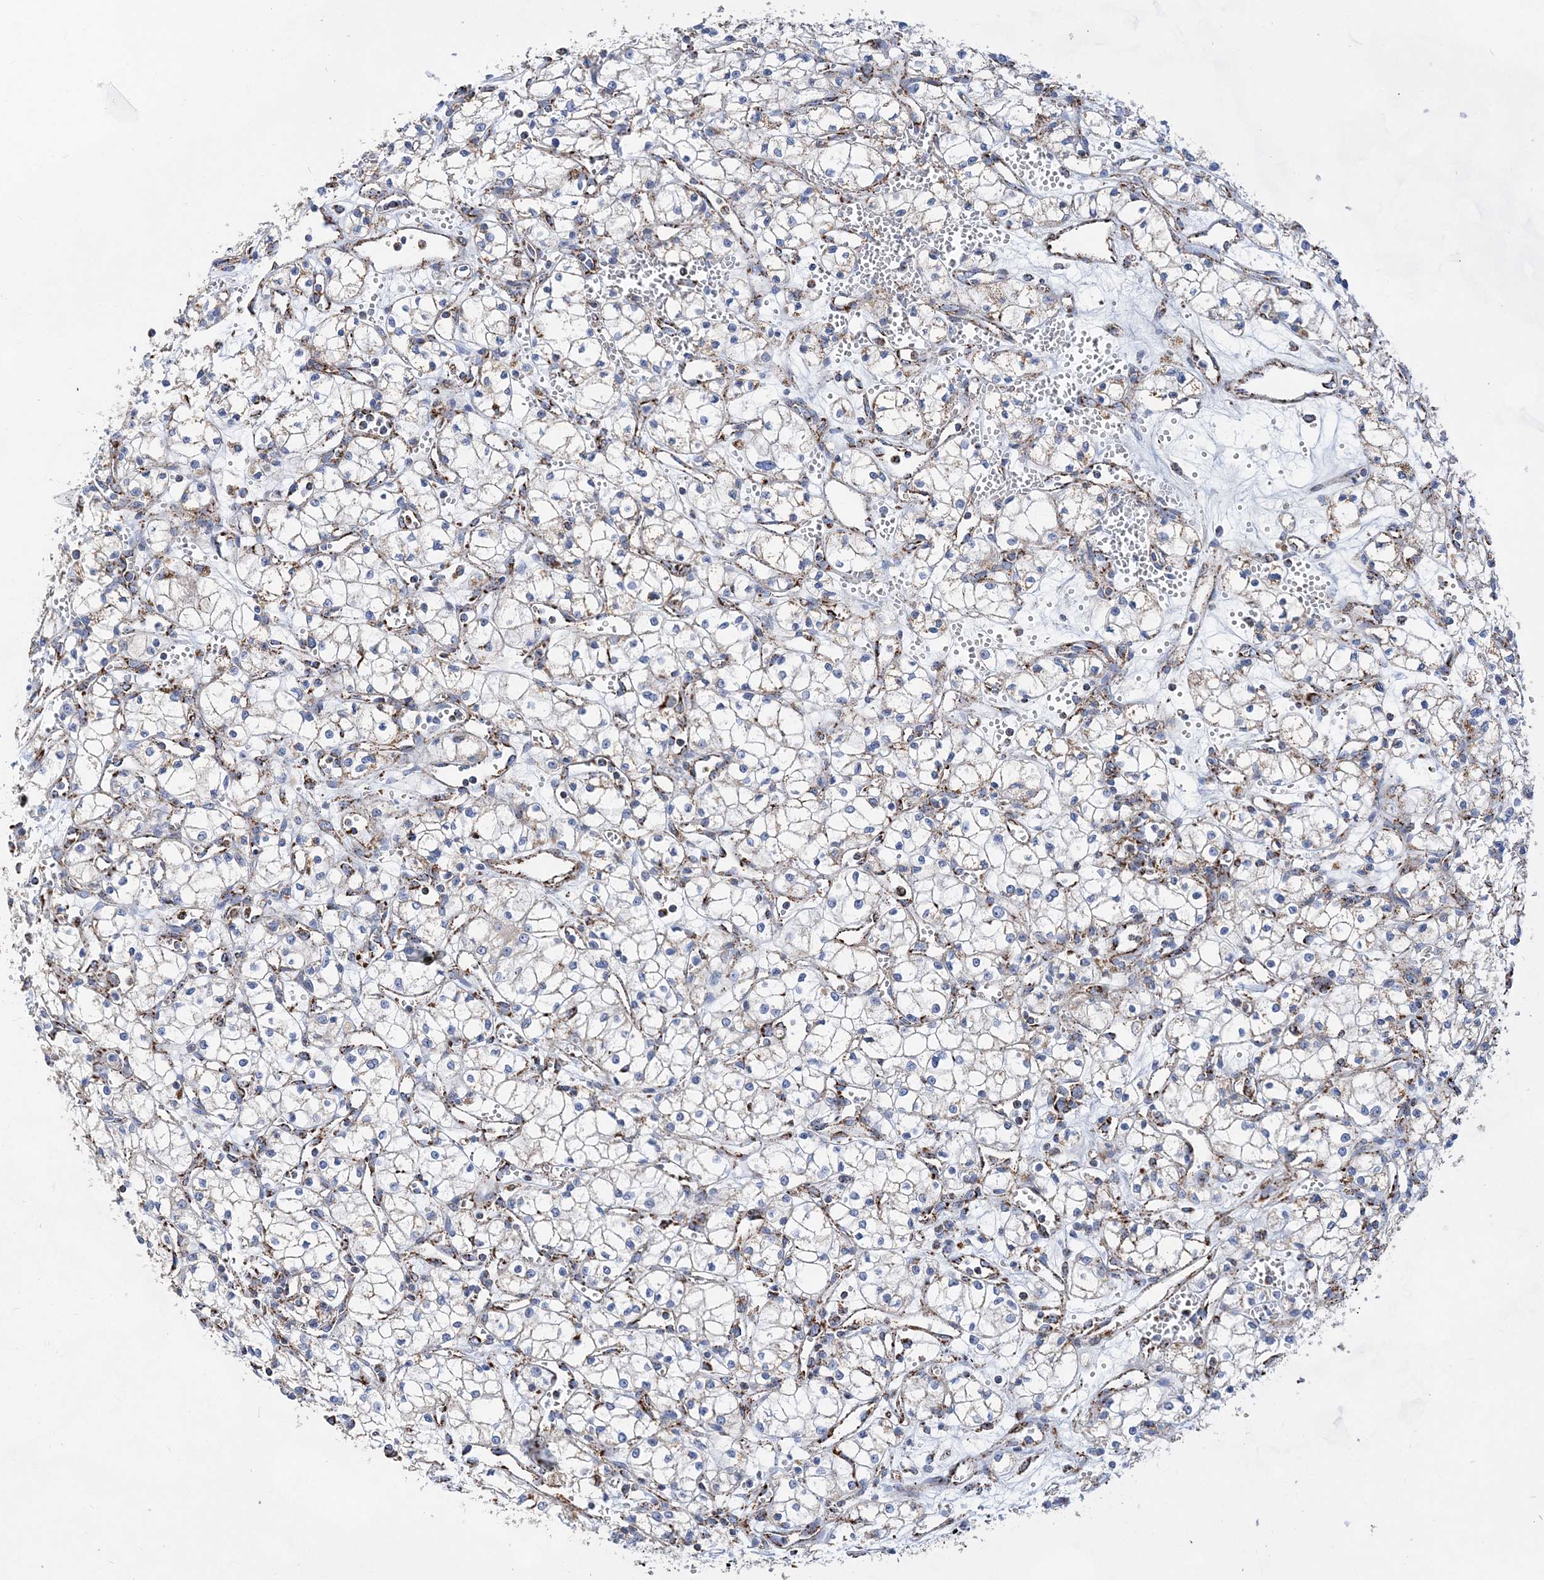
{"staining": {"intensity": "negative", "quantity": "none", "location": "none"}, "tissue": "renal cancer", "cell_type": "Tumor cells", "image_type": "cancer", "snomed": [{"axis": "morphology", "description": "Adenocarcinoma, NOS"}, {"axis": "topography", "description": "Kidney"}], "caption": "There is no significant staining in tumor cells of adenocarcinoma (renal).", "gene": "ACOT9", "patient": {"sex": "male", "age": 59}}